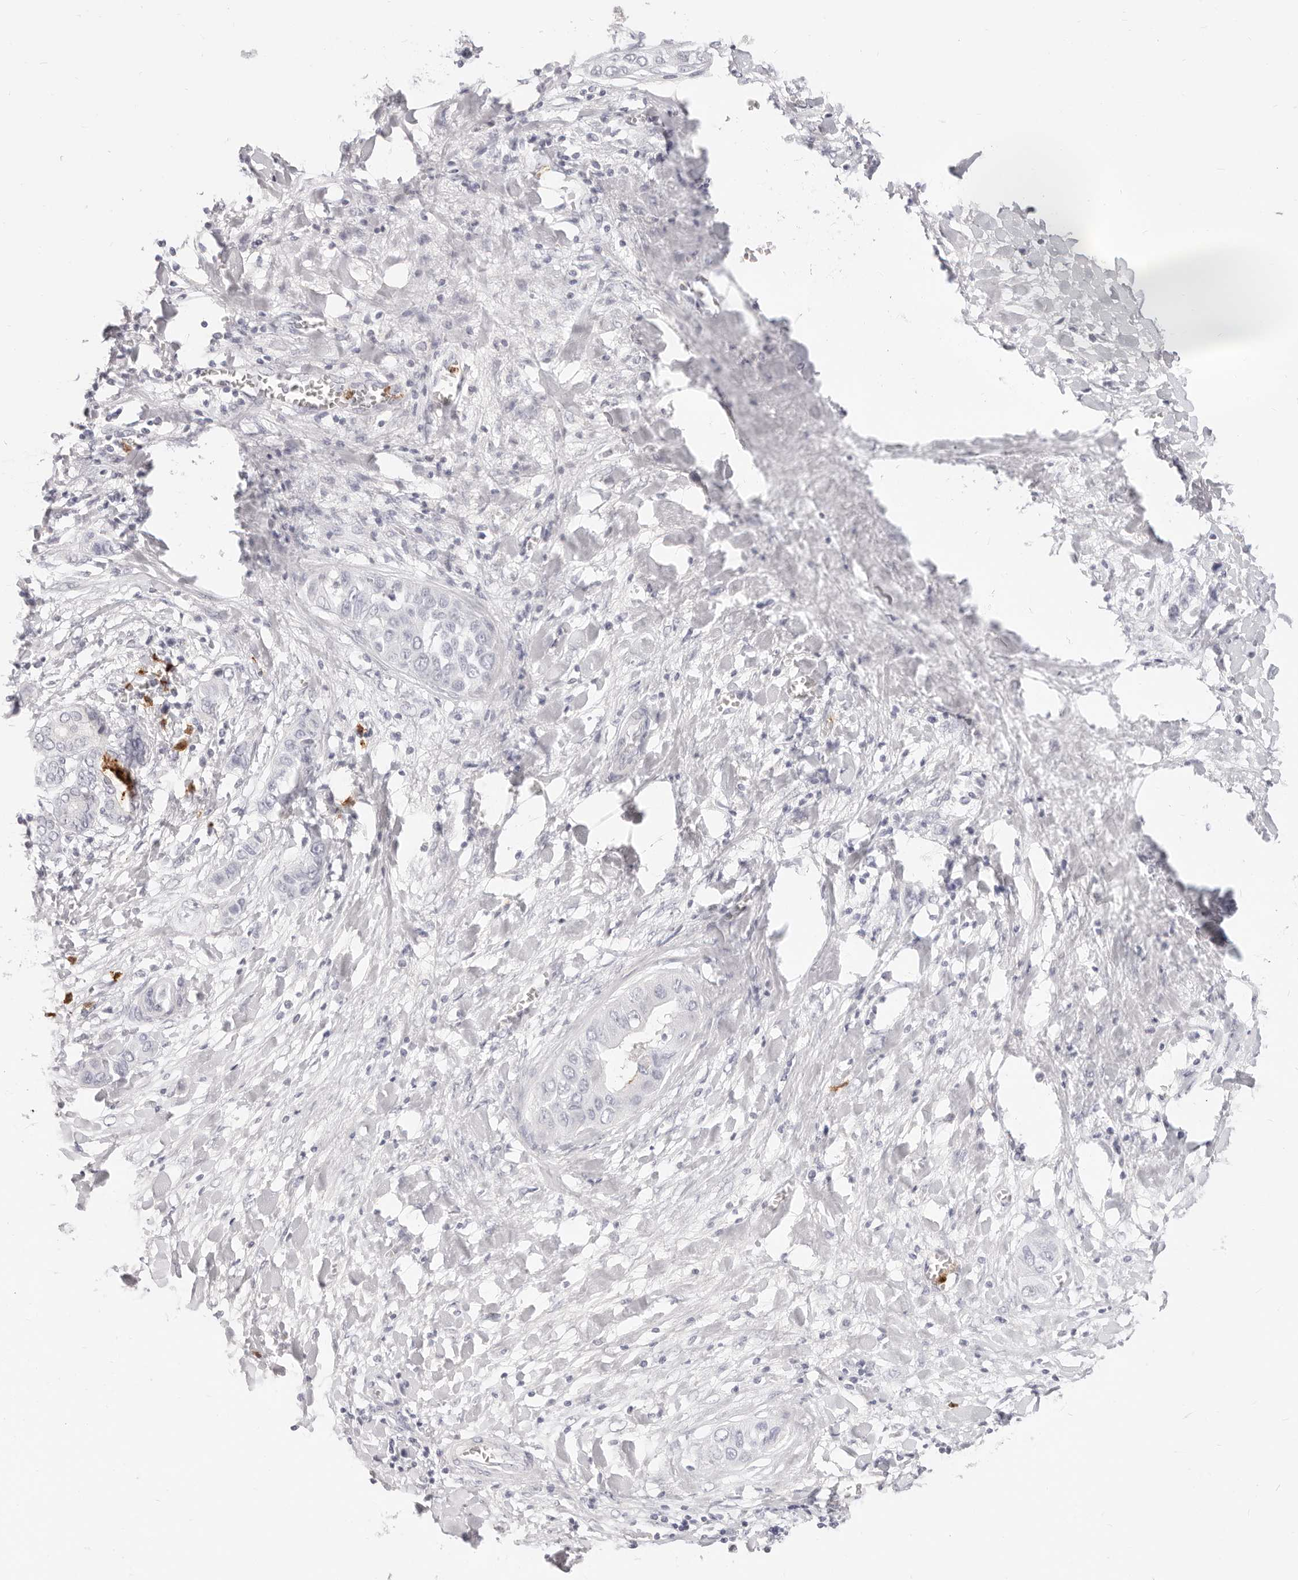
{"staining": {"intensity": "negative", "quantity": "none", "location": "none"}, "tissue": "liver cancer", "cell_type": "Tumor cells", "image_type": "cancer", "snomed": [{"axis": "morphology", "description": "Cholangiocarcinoma"}, {"axis": "topography", "description": "Liver"}], "caption": "The IHC micrograph has no significant staining in tumor cells of liver cholangiocarcinoma tissue.", "gene": "CAMP", "patient": {"sex": "female", "age": 52}}